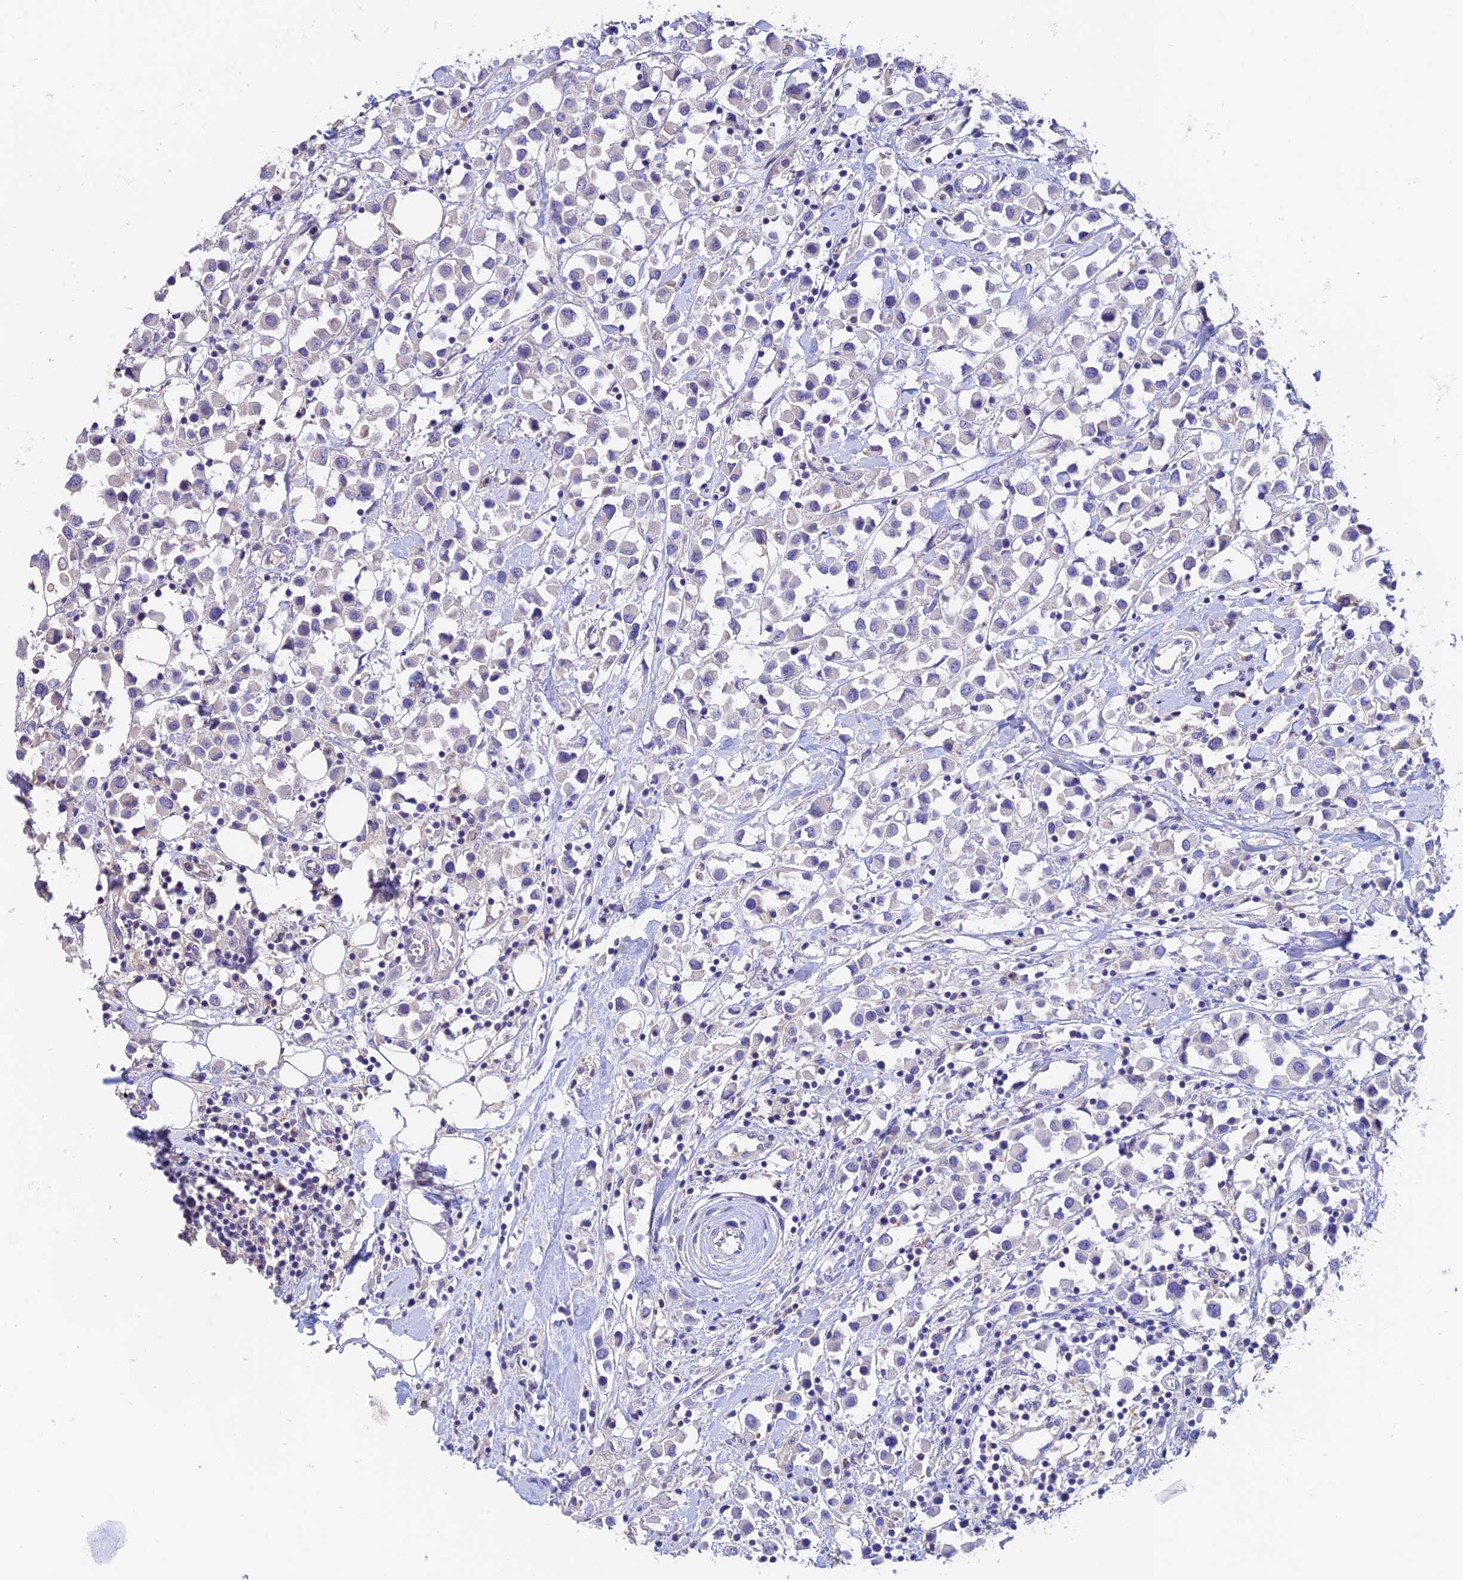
{"staining": {"intensity": "negative", "quantity": "none", "location": "none"}, "tissue": "breast cancer", "cell_type": "Tumor cells", "image_type": "cancer", "snomed": [{"axis": "morphology", "description": "Duct carcinoma"}, {"axis": "topography", "description": "Breast"}], "caption": "Immunohistochemical staining of human breast invasive ductal carcinoma displays no significant expression in tumor cells.", "gene": "EMC3", "patient": {"sex": "female", "age": 61}}